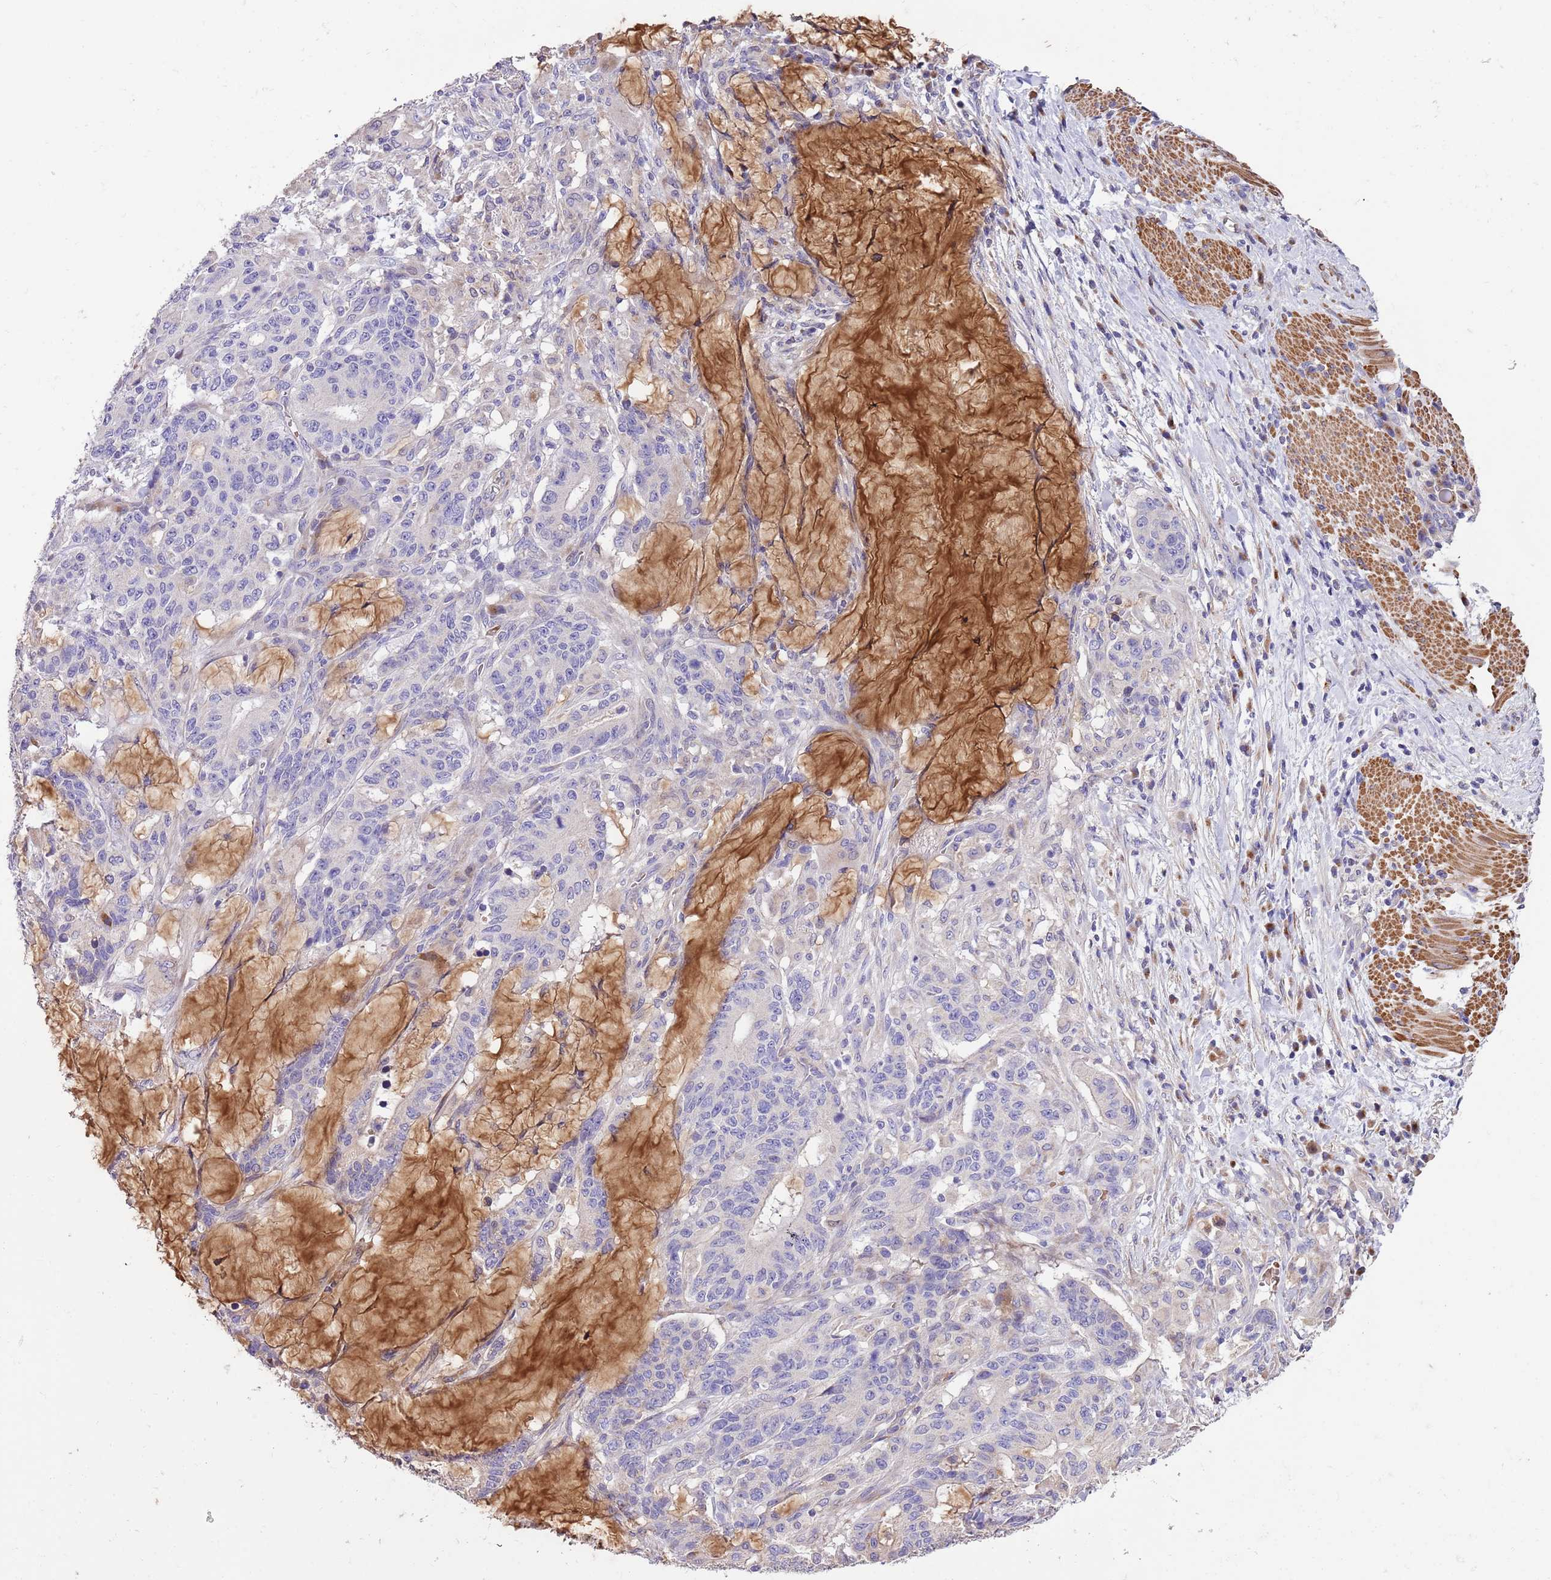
{"staining": {"intensity": "negative", "quantity": "none", "location": "none"}, "tissue": "stomach cancer", "cell_type": "Tumor cells", "image_type": "cancer", "snomed": [{"axis": "morphology", "description": "Normal tissue, NOS"}, {"axis": "morphology", "description": "Adenocarcinoma, NOS"}, {"axis": "topography", "description": "Stomach"}], "caption": "Tumor cells are negative for protein expression in human stomach adenocarcinoma. The staining was performed using DAB to visualize the protein expression in brown, while the nuclei were stained in blue with hematoxylin (Magnification: 20x).", "gene": "PIGA", "patient": {"sex": "female", "age": 64}}